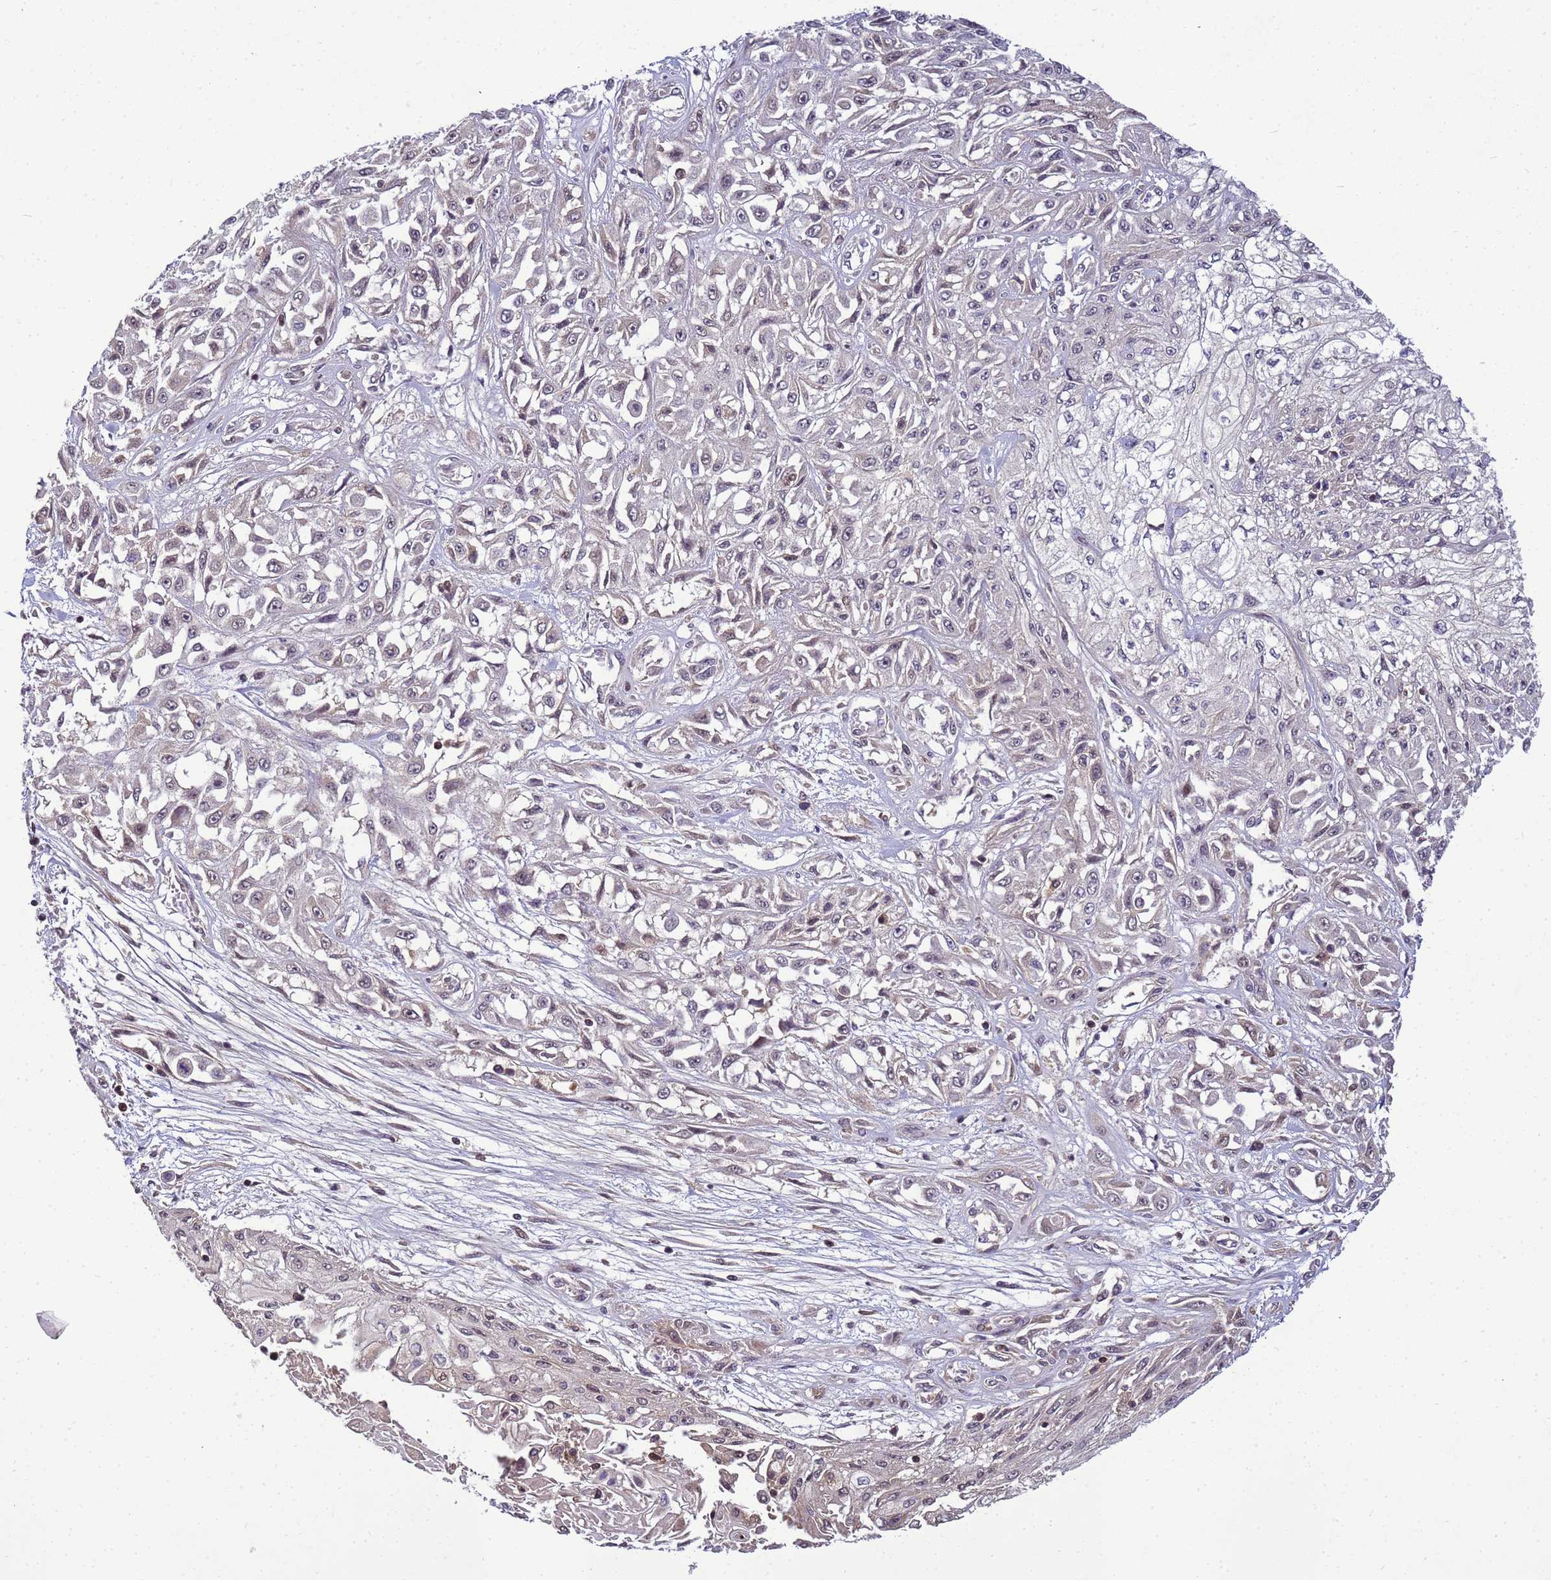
{"staining": {"intensity": "negative", "quantity": "none", "location": "none"}, "tissue": "skin cancer", "cell_type": "Tumor cells", "image_type": "cancer", "snomed": [{"axis": "morphology", "description": "Squamous cell carcinoma, NOS"}, {"axis": "morphology", "description": "Squamous cell carcinoma, metastatic, NOS"}, {"axis": "topography", "description": "Skin"}, {"axis": "topography", "description": "Lymph node"}], "caption": "High power microscopy photomicrograph of an IHC photomicrograph of skin cancer, revealing no significant positivity in tumor cells. (DAB (3,3'-diaminobenzidine) immunohistochemistry with hematoxylin counter stain).", "gene": "TMEM74B", "patient": {"sex": "male", "age": 75}}